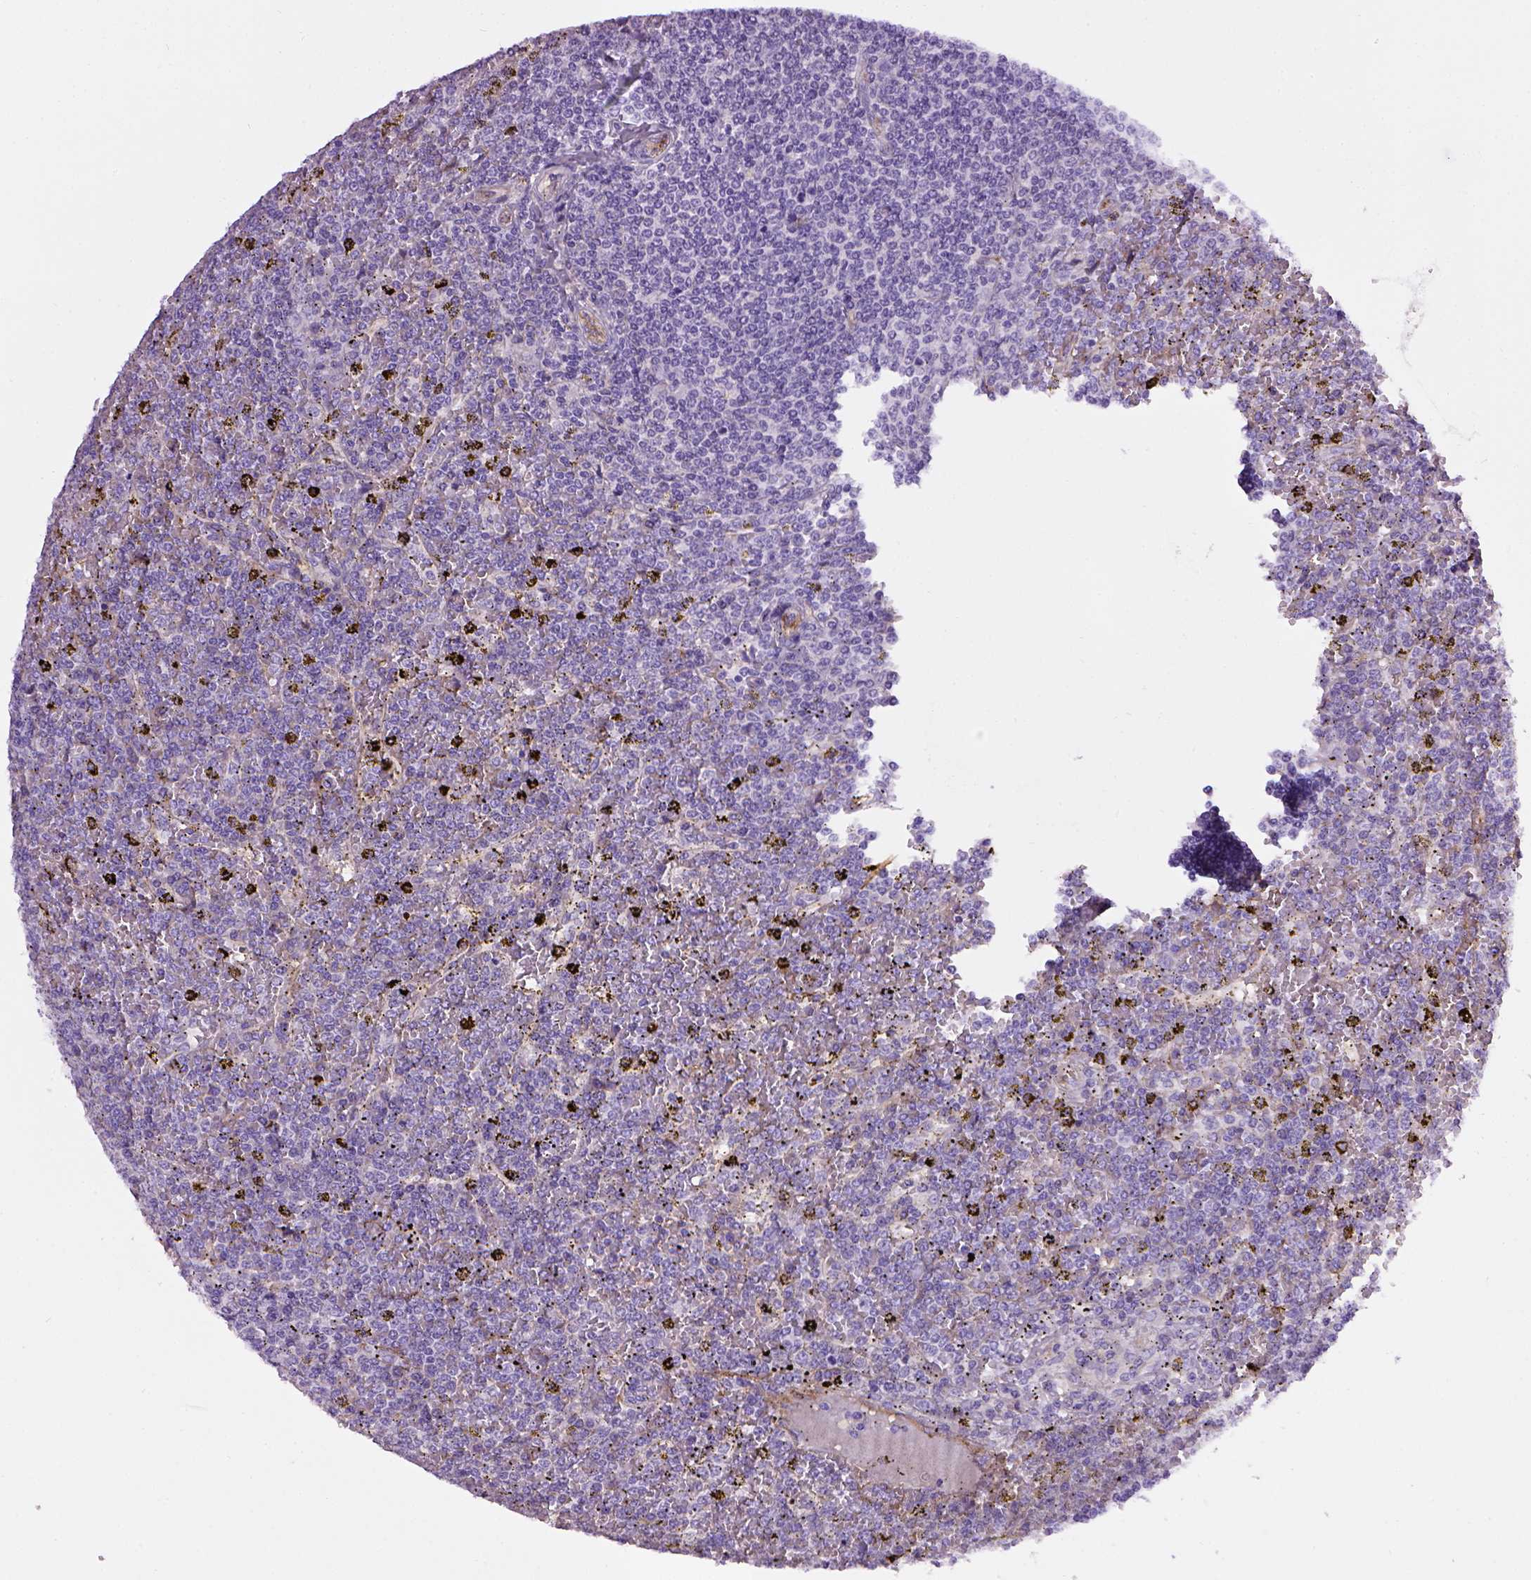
{"staining": {"intensity": "negative", "quantity": "none", "location": "none"}, "tissue": "lymphoma", "cell_type": "Tumor cells", "image_type": "cancer", "snomed": [{"axis": "morphology", "description": "Malignant lymphoma, non-Hodgkin's type, Low grade"}, {"axis": "topography", "description": "Spleen"}], "caption": "IHC of human lymphoma displays no staining in tumor cells.", "gene": "ENG", "patient": {"sex": "female", "age": 19}}